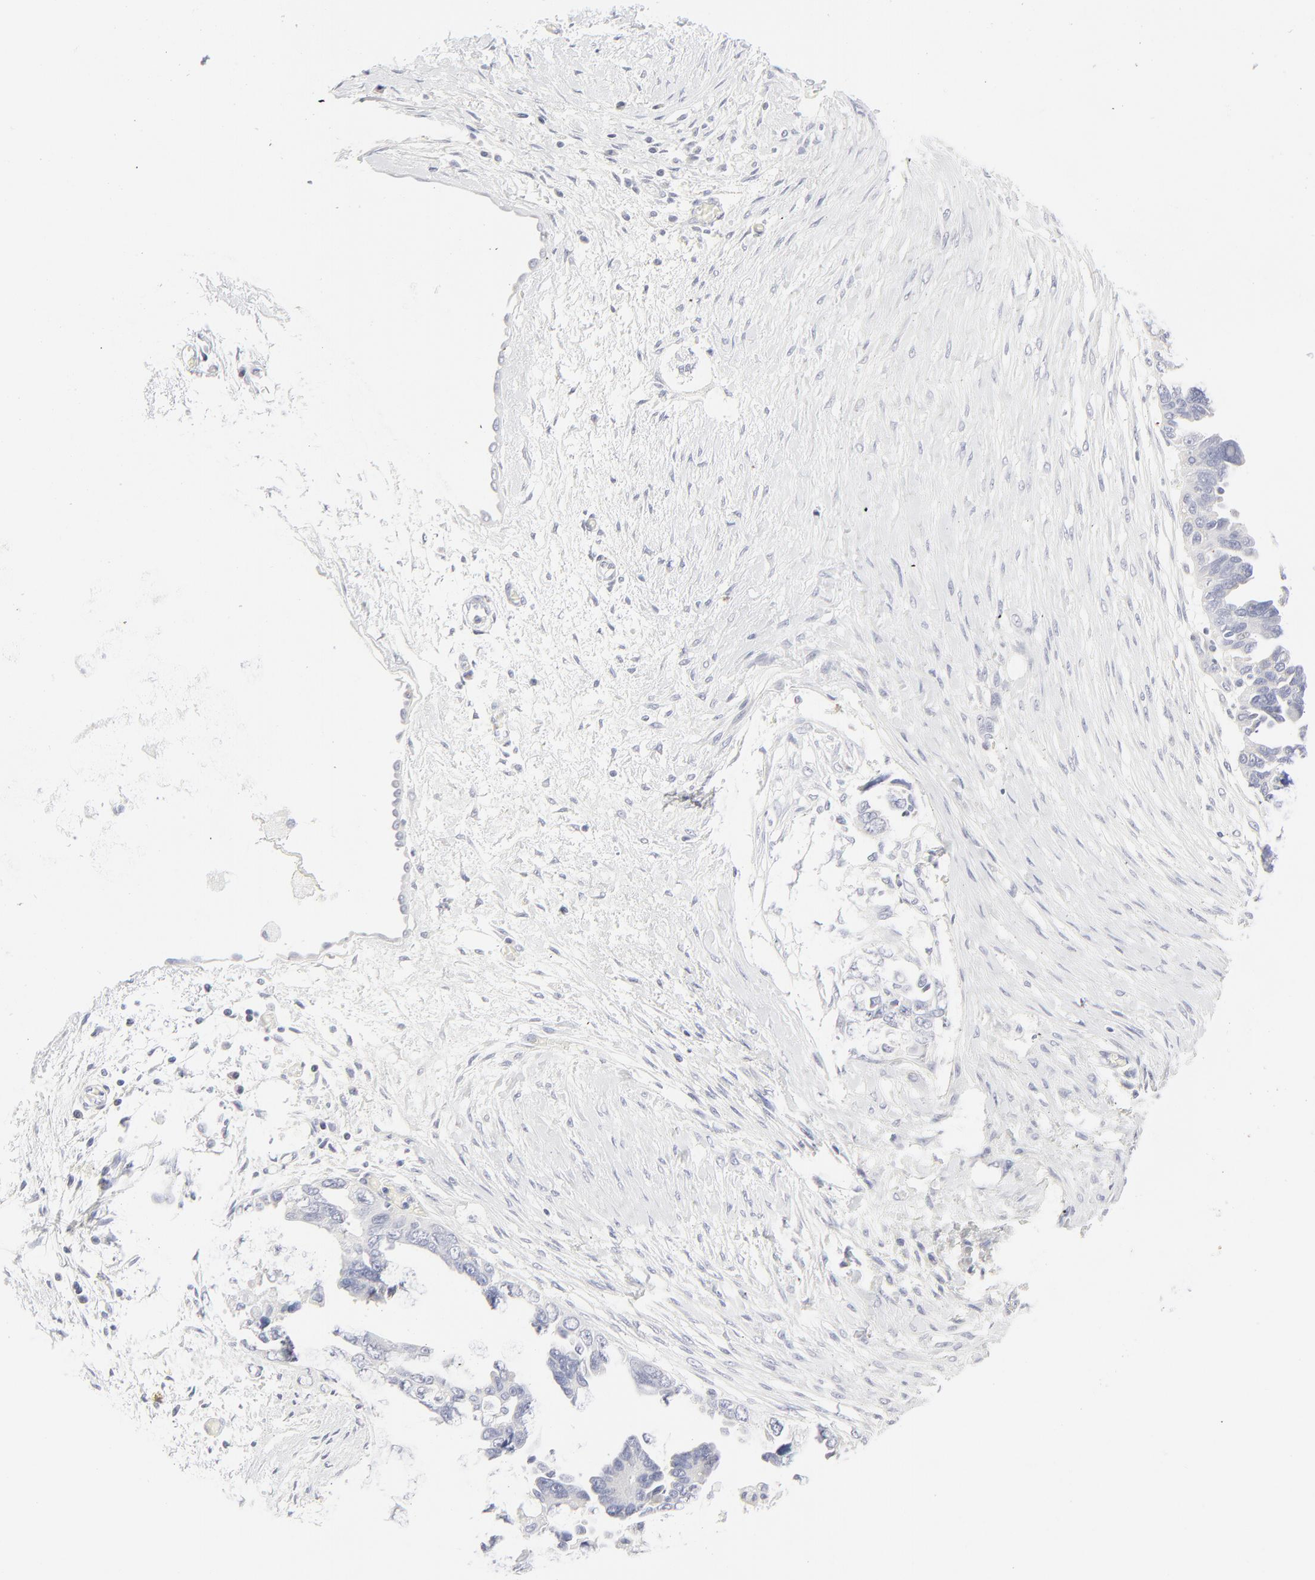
{"staining": {"intensity": "negative", "quantity": "none", "location": "none"}, "tissue": "ovarian cancer", "cell_type": "Tumor cells", "image_type": "cancer", "snomed": [{"axis": "morphology", "description": "Cystadenocarcinoma, serous, NOS"}, {"axis": "topography", "description": "Ovary"}], "caption": "Immunohistochemistry photomicrograph of human ovarian serous cystadenocarcinoma stained for a protein (brown), which exhibits no staining in tumor cells. (DAB IHC visualized using brightfield microscopy, high magnification).", "gene": "NPNT", "patient": {"sex": "female", "age": 63}}